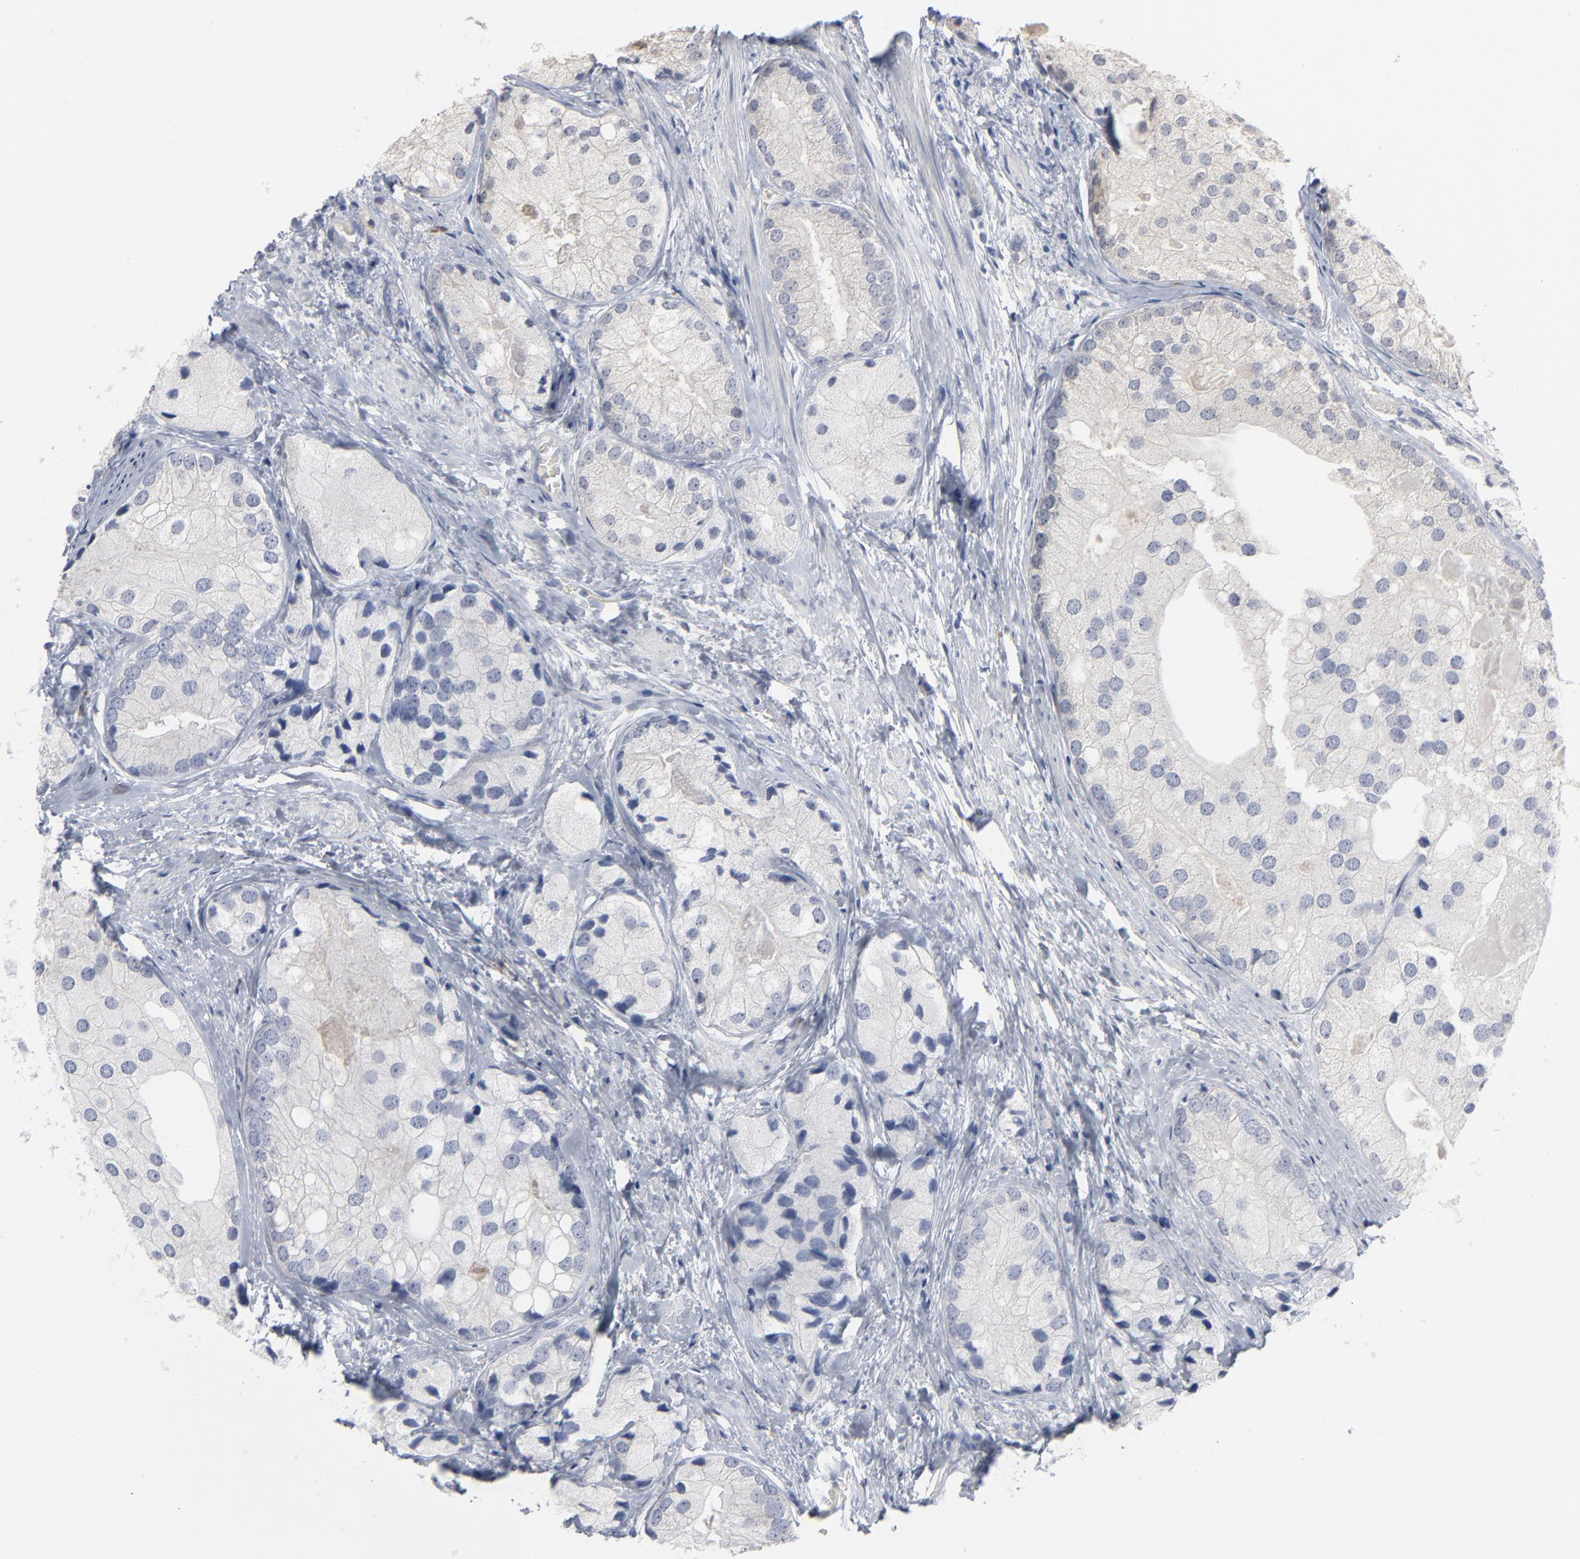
{"staining": {"intensity": "negative", "quantity": "none", "location": "none"}, "tissue": "prostate cancer", "cell_type": "Tumor cells", "image_type": "cancer", "snomed": [{"axis": "morphology", "description": "Adenocarcinoma, Low grade"}, {"axis": "topography", "description": "Prostate"}], "caption": "Prostate adenocarcinoma (low-grade) was stained to show a protein in brown. There is no significant expression in tumor cells. (DAB (3,3'-diaminobenzidine) IHC visualized using brightfield microscopy, high magnification).", "gene": "PAGE1", "patient": {"sex": "male", "age": 69}}